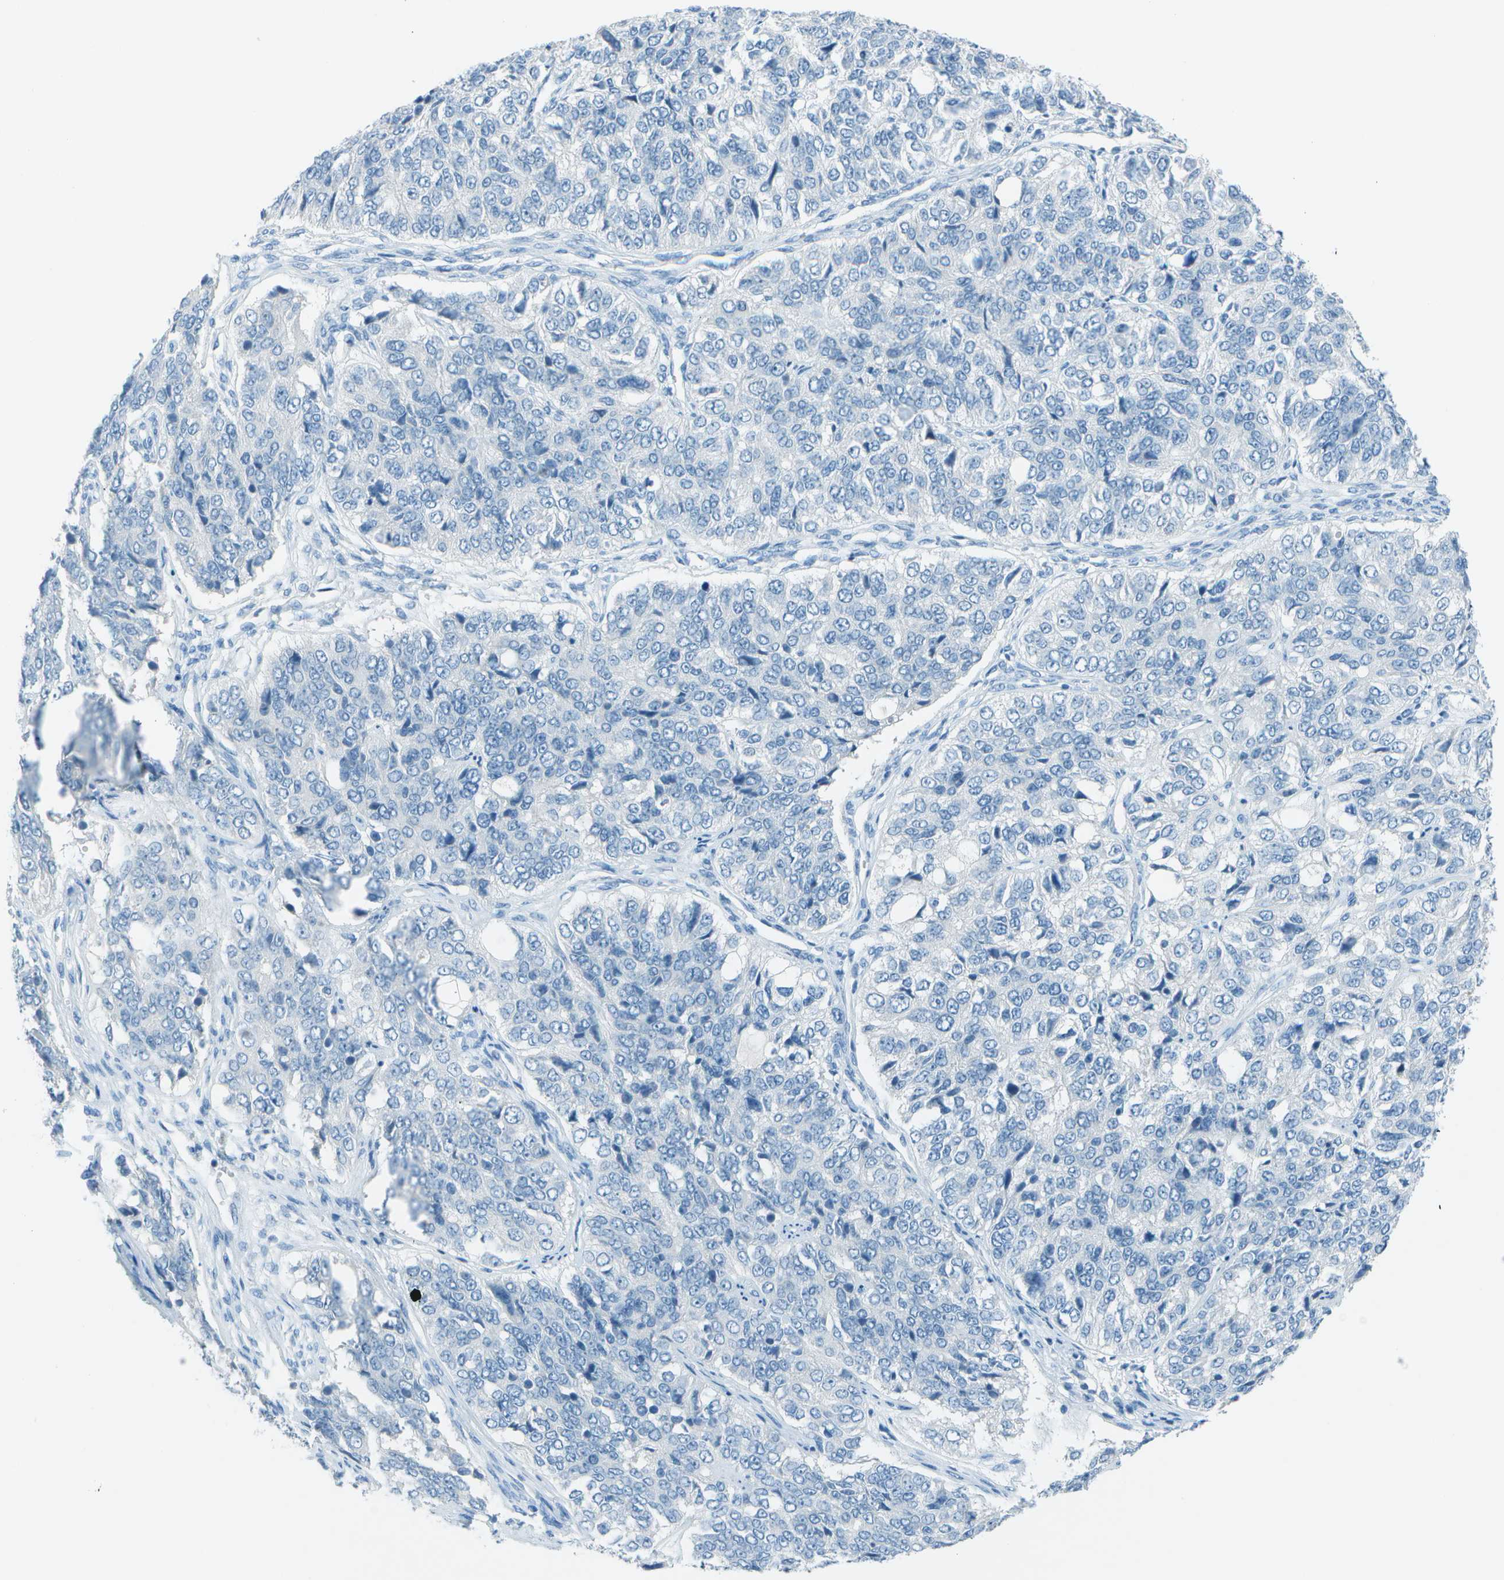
{"staining": {"intensity": "negative", "quantity": "none", "location": "none"}, "tissue": "ovarian cancer", "cell_type": "Tumor cells", "image_type": "cancer", "snomed": [{"axis": "morphology", "description": "Carcinoma, endometroid"}, {"axis": "topography", "description": "Ovary"}], "caption": "IHC micrograph of neoplastic tissue: human ovarian cancer (endometroid carcinoma) stained with DAB (3,3'-diaminobenzidine) exhibits no significant protein positivity in tumor cells.", "gene": "FGF1", "patient": {"sex": "female", "age": 51}}